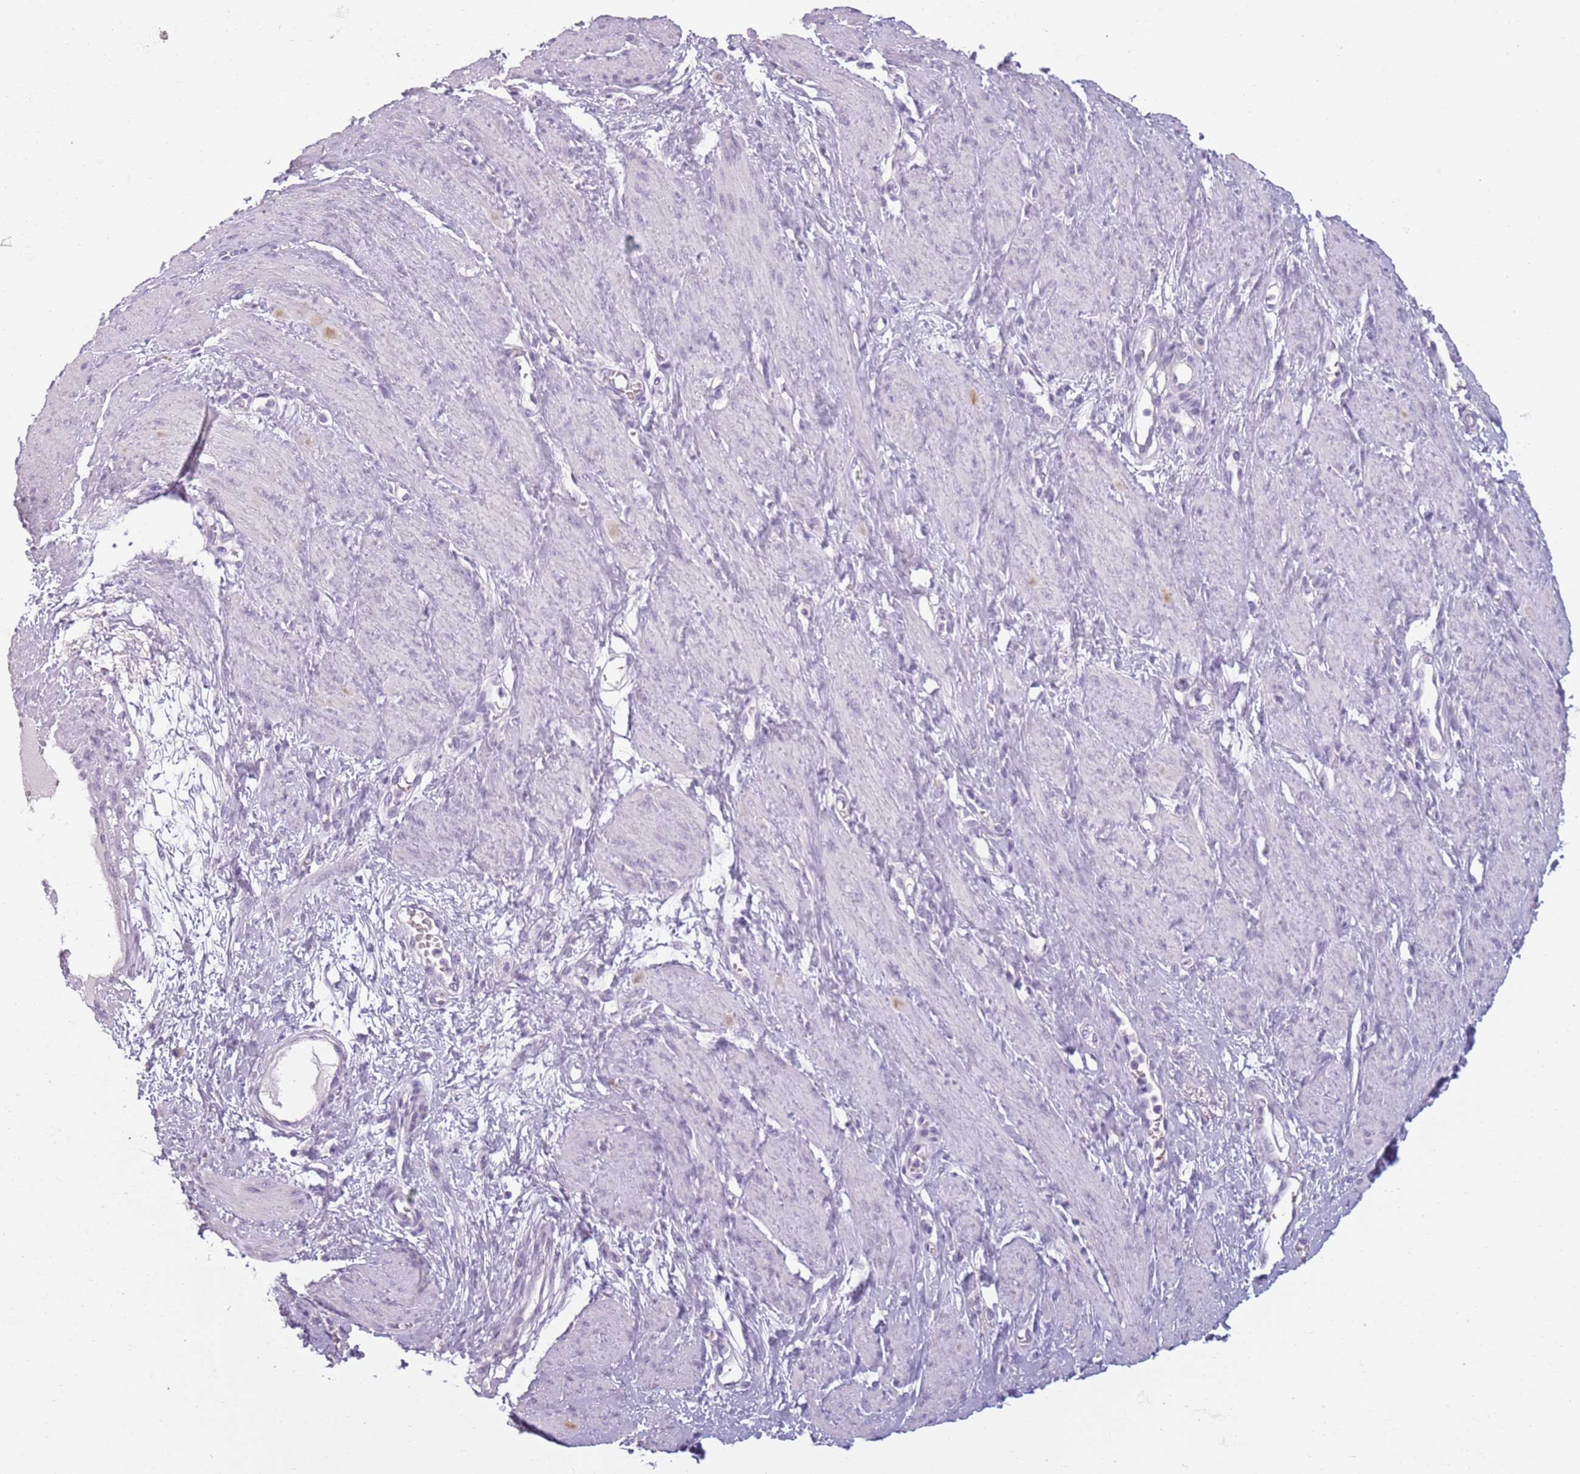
{"staining": {"intensity": "negative", "quantity": "none", "location": "none"}, "tissue": "smooth muscle", "cell_type": "Smooth muscle cells", "image_type": "normal", "snomed": [{"axis": "morphology", "description": "Normal tissue, NOS"}, {"axis": "topography", "description": "Smooth muscle"}, {"axis": "topography", "description": "Uterus"}], "caption": "A high-resolution micrograph shows IHC staining of normal smooth muscle, which demonstrates no significant staining in smooth muscle cells.", "gene": "PIEZO1", "patient": {"sex": "female", "age": 39}}